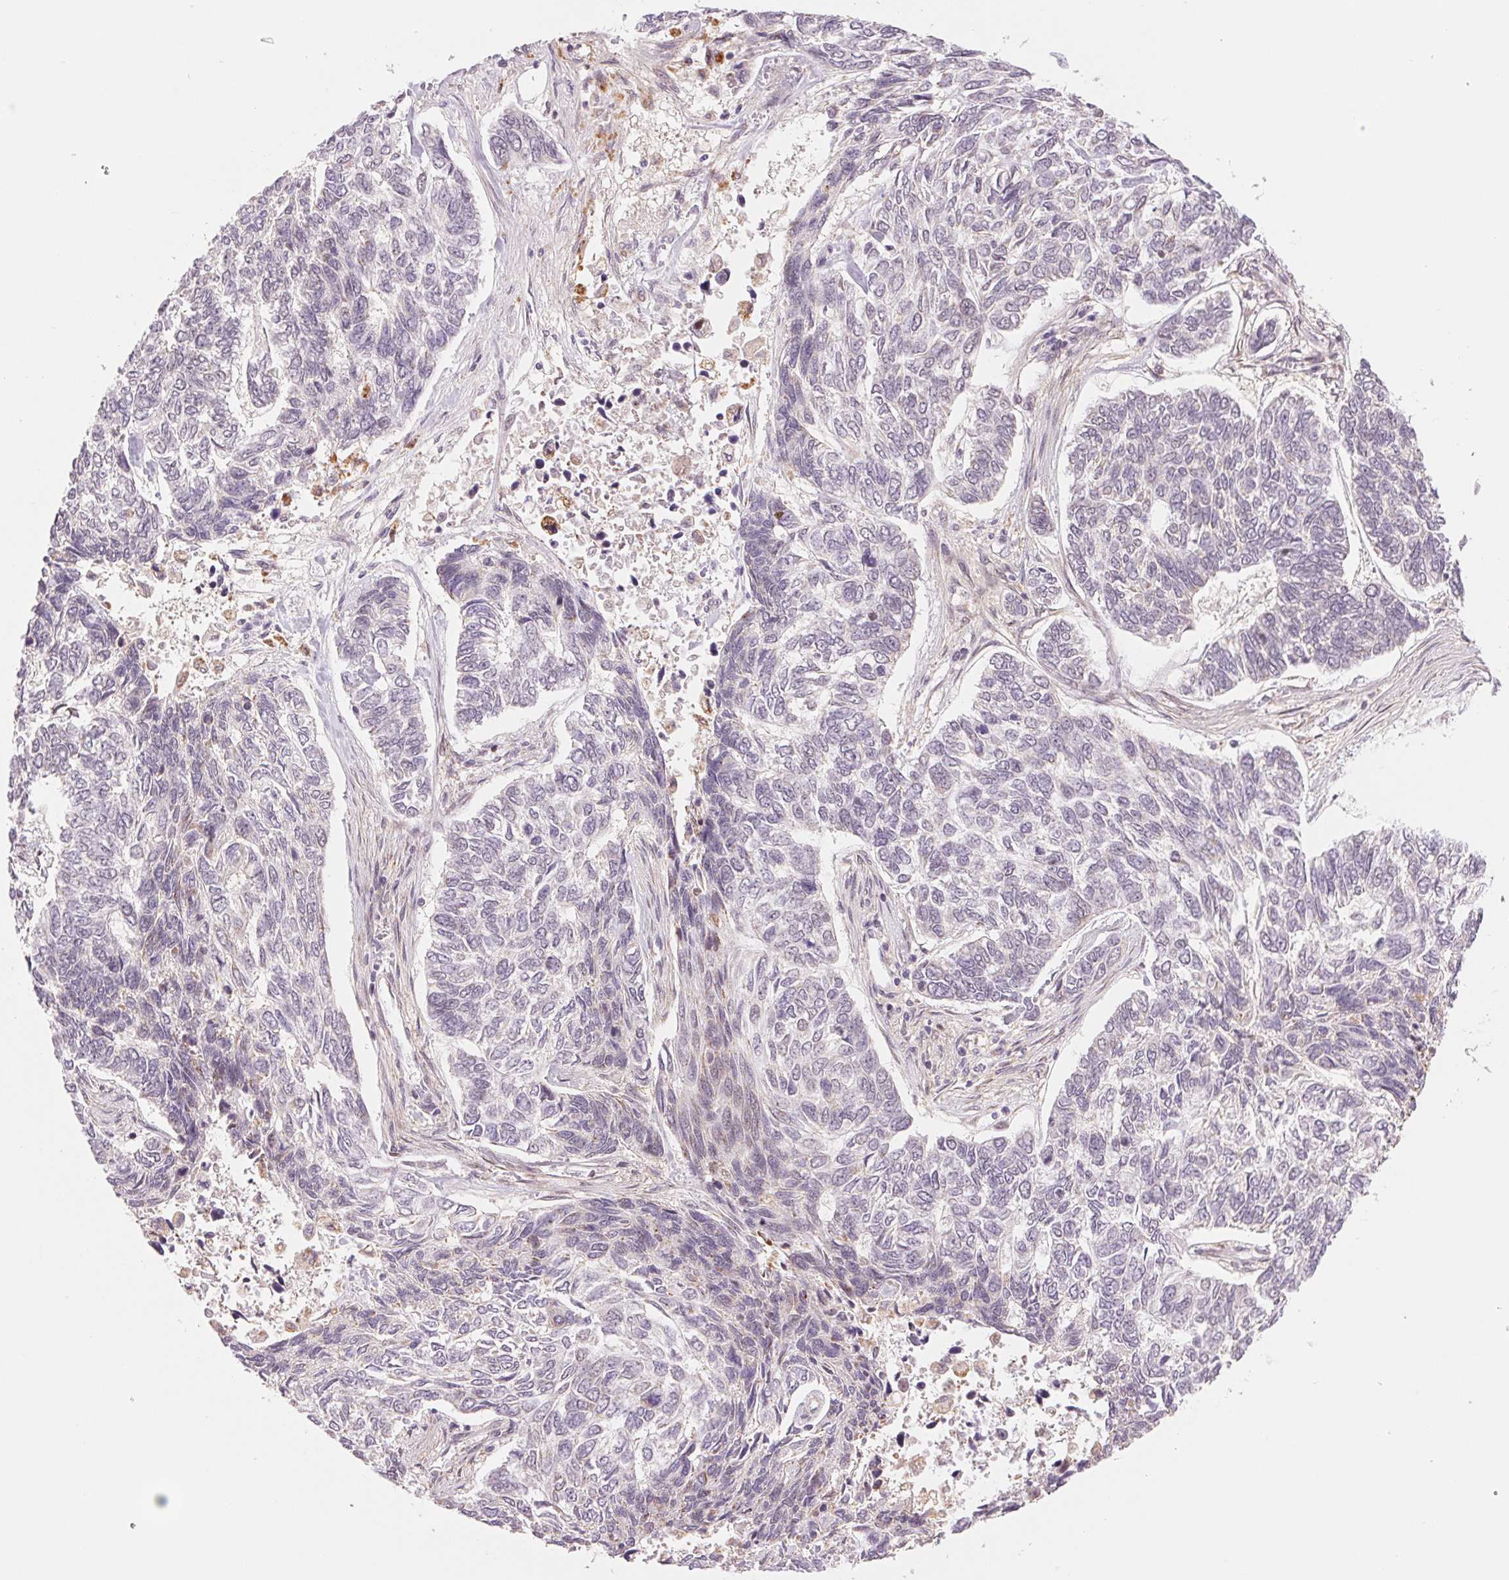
{"staining": {"intensity": "negative", "quantity": "none", "location": "none"}, "tissue": "skin cancer", "cell_type": "Tumor cells", "image_type": "cancer", "snomed": [{"axis": "morphology", "description": "Basal cell carcinoma"}, {"axis": "topography", "description": "Skin"}], "caption": "An image of human skin cancer is negative for staining in tumor cells.", "gene": "ARHGAP32", "patient": {"sex": "female", "age": 65}}